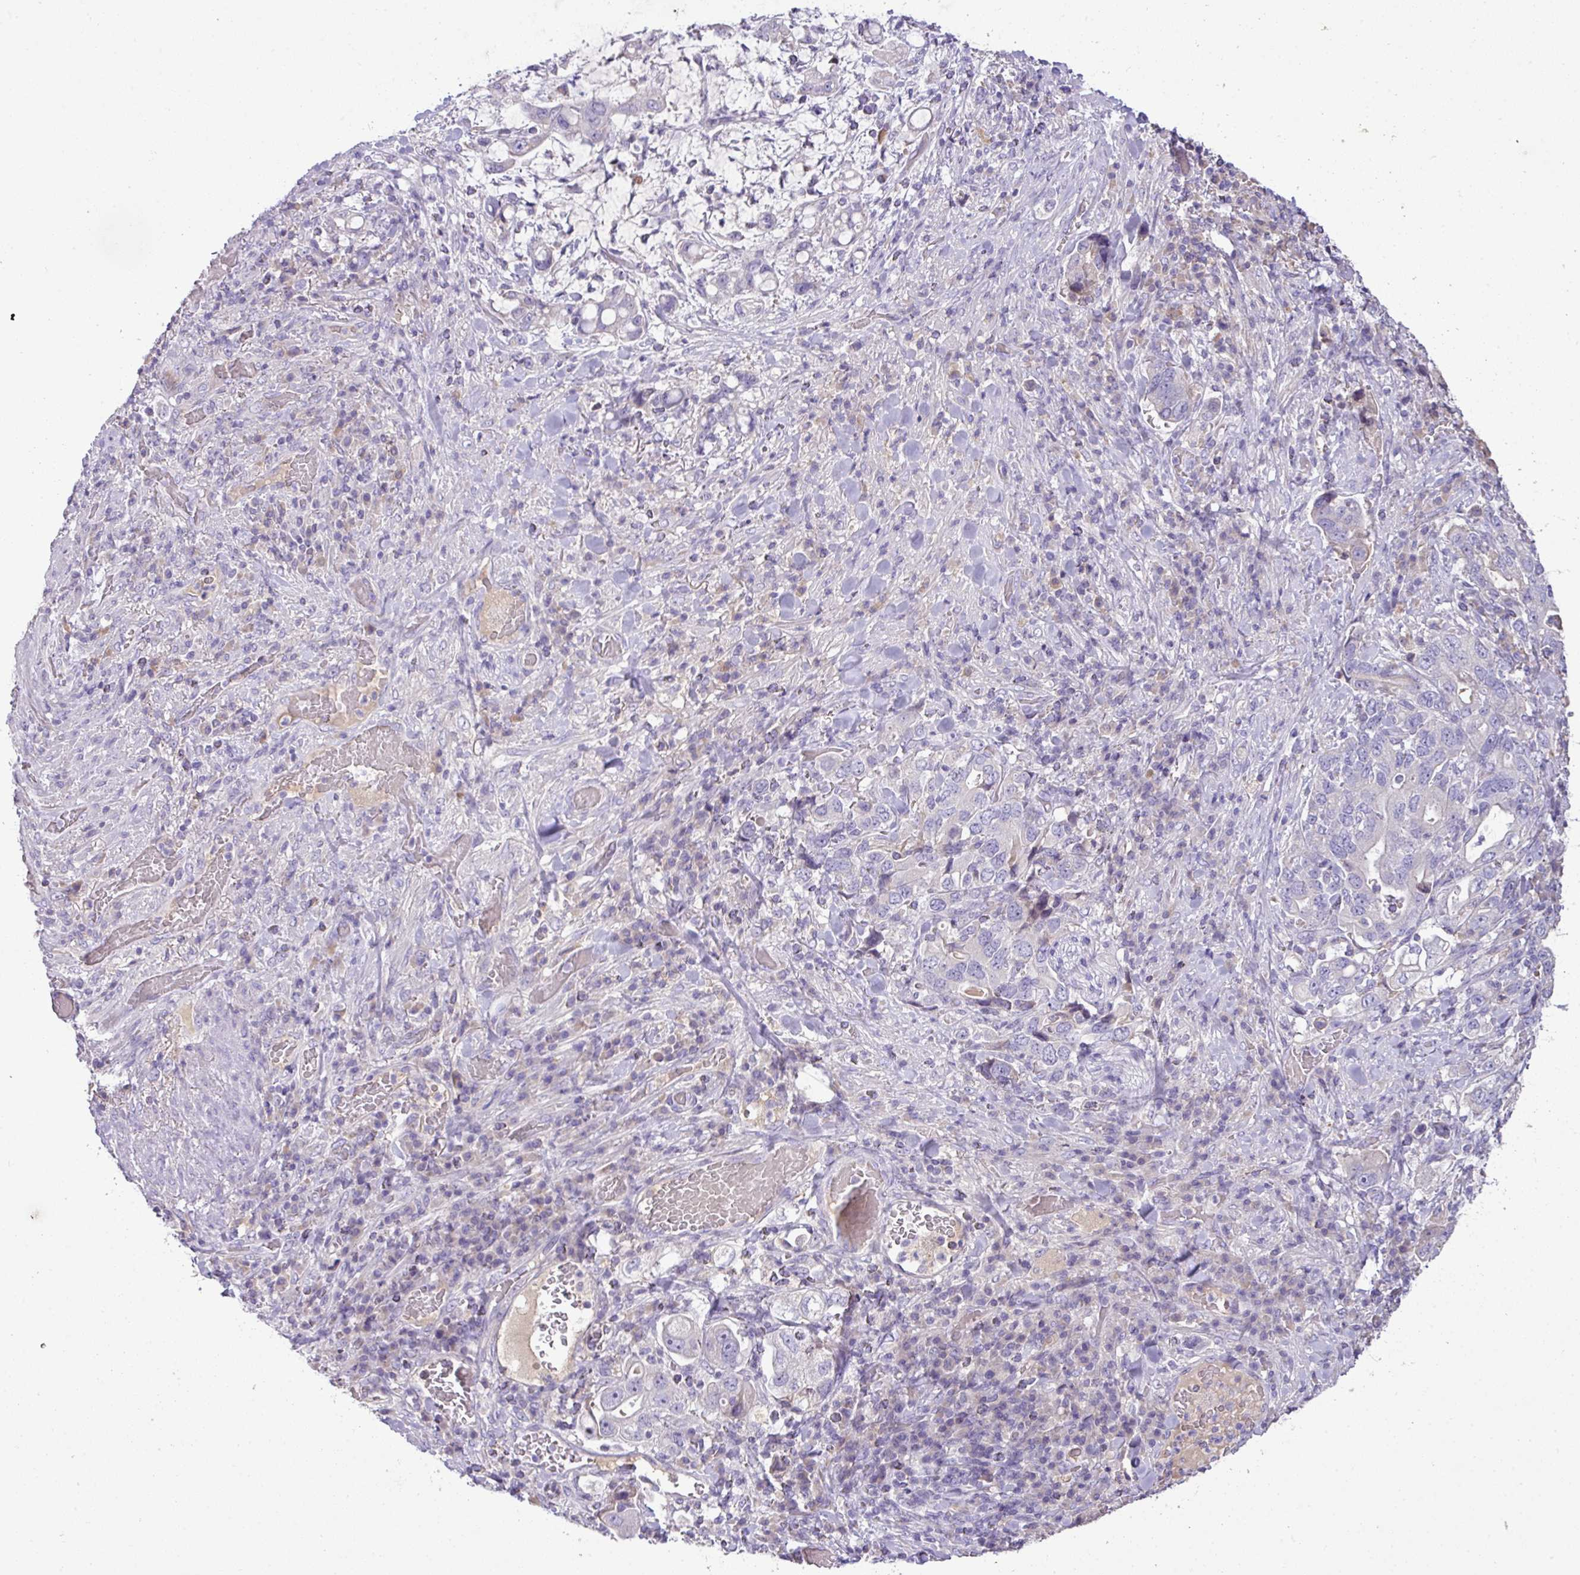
{"staining": {"intensity": "negative", "quantity": "none", "location": "none"}, "tissue": "stomach cancer", "cell_type": "Tumor cells", "image_type": "cancer", "snomed": [{"axis": "morphology", "description": "Adenocarcinoma, NOS"}, {"axis": "topography", "description": "Stomach, upper"}, {"axis": "topography", "description": "Stomach"}], "caption": "Immunohistochemistry (IHC) image of human stomach cancer stained for a protein (brown), which demonstrates no positivity in tumor cells.", "gene": "OR6C6", "patient": {"sex": "male", "age": 62}}